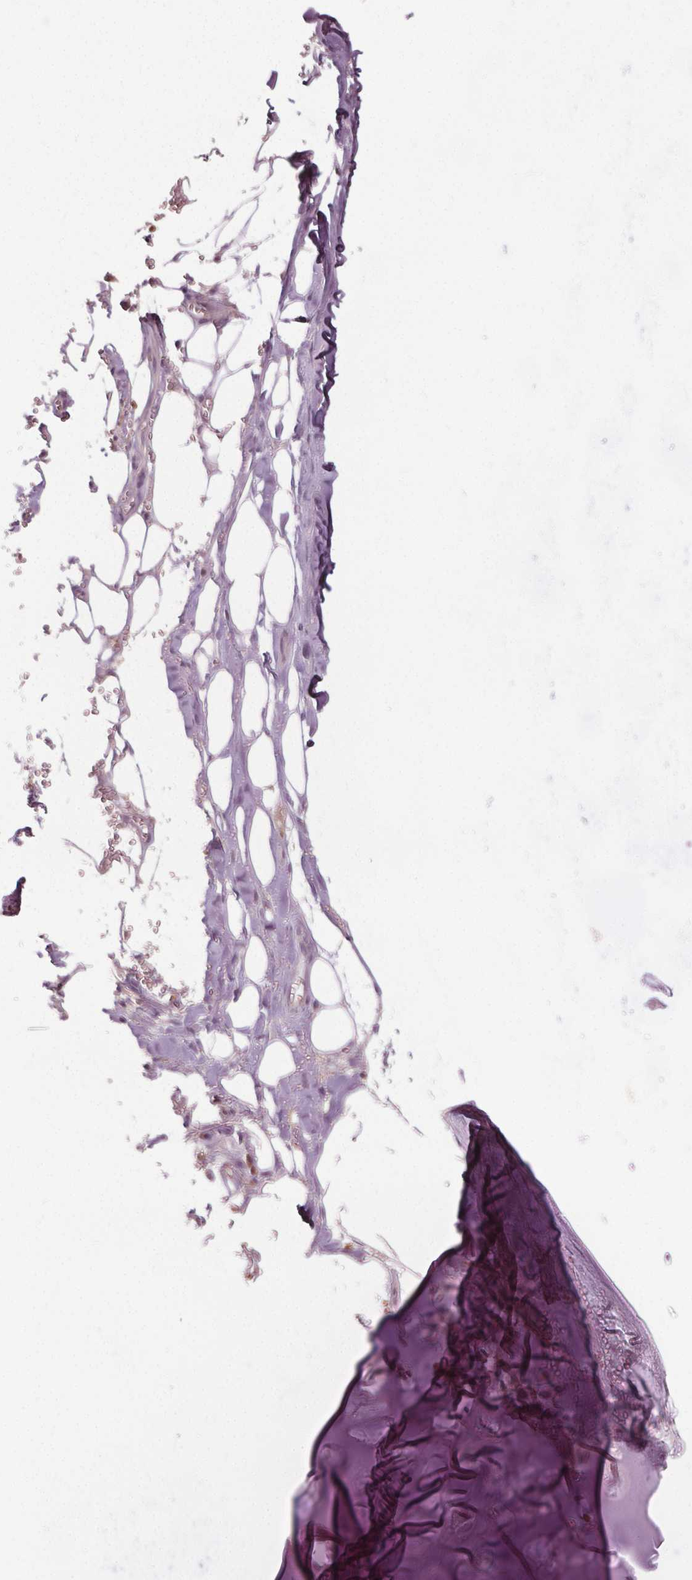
{"staining": {"intensity": "negative", "quantity": "none", "location": "none"}, "tissue": "adipose tissue", "cell_type": "Adipocytes", "image_type": "normal", "snomed": [{"axis": "morphology", "description": "Normal tissue, NOS"}, {"axis": "morphology", "description": "Squamous cell carcinoma, NOS"}, {"axis": "topography", "description": "Cartilage tissue"}, {"axis": "topography", "description": "Bronchus"}, {"axis": "topography", "description": "Lung"}], "caption": "The micrograph demonstrates no staining of adipocytes in unremarkable adipose tissue.", "gene": "PDGFD", "patient": {"sex": "male", "age": 66}}